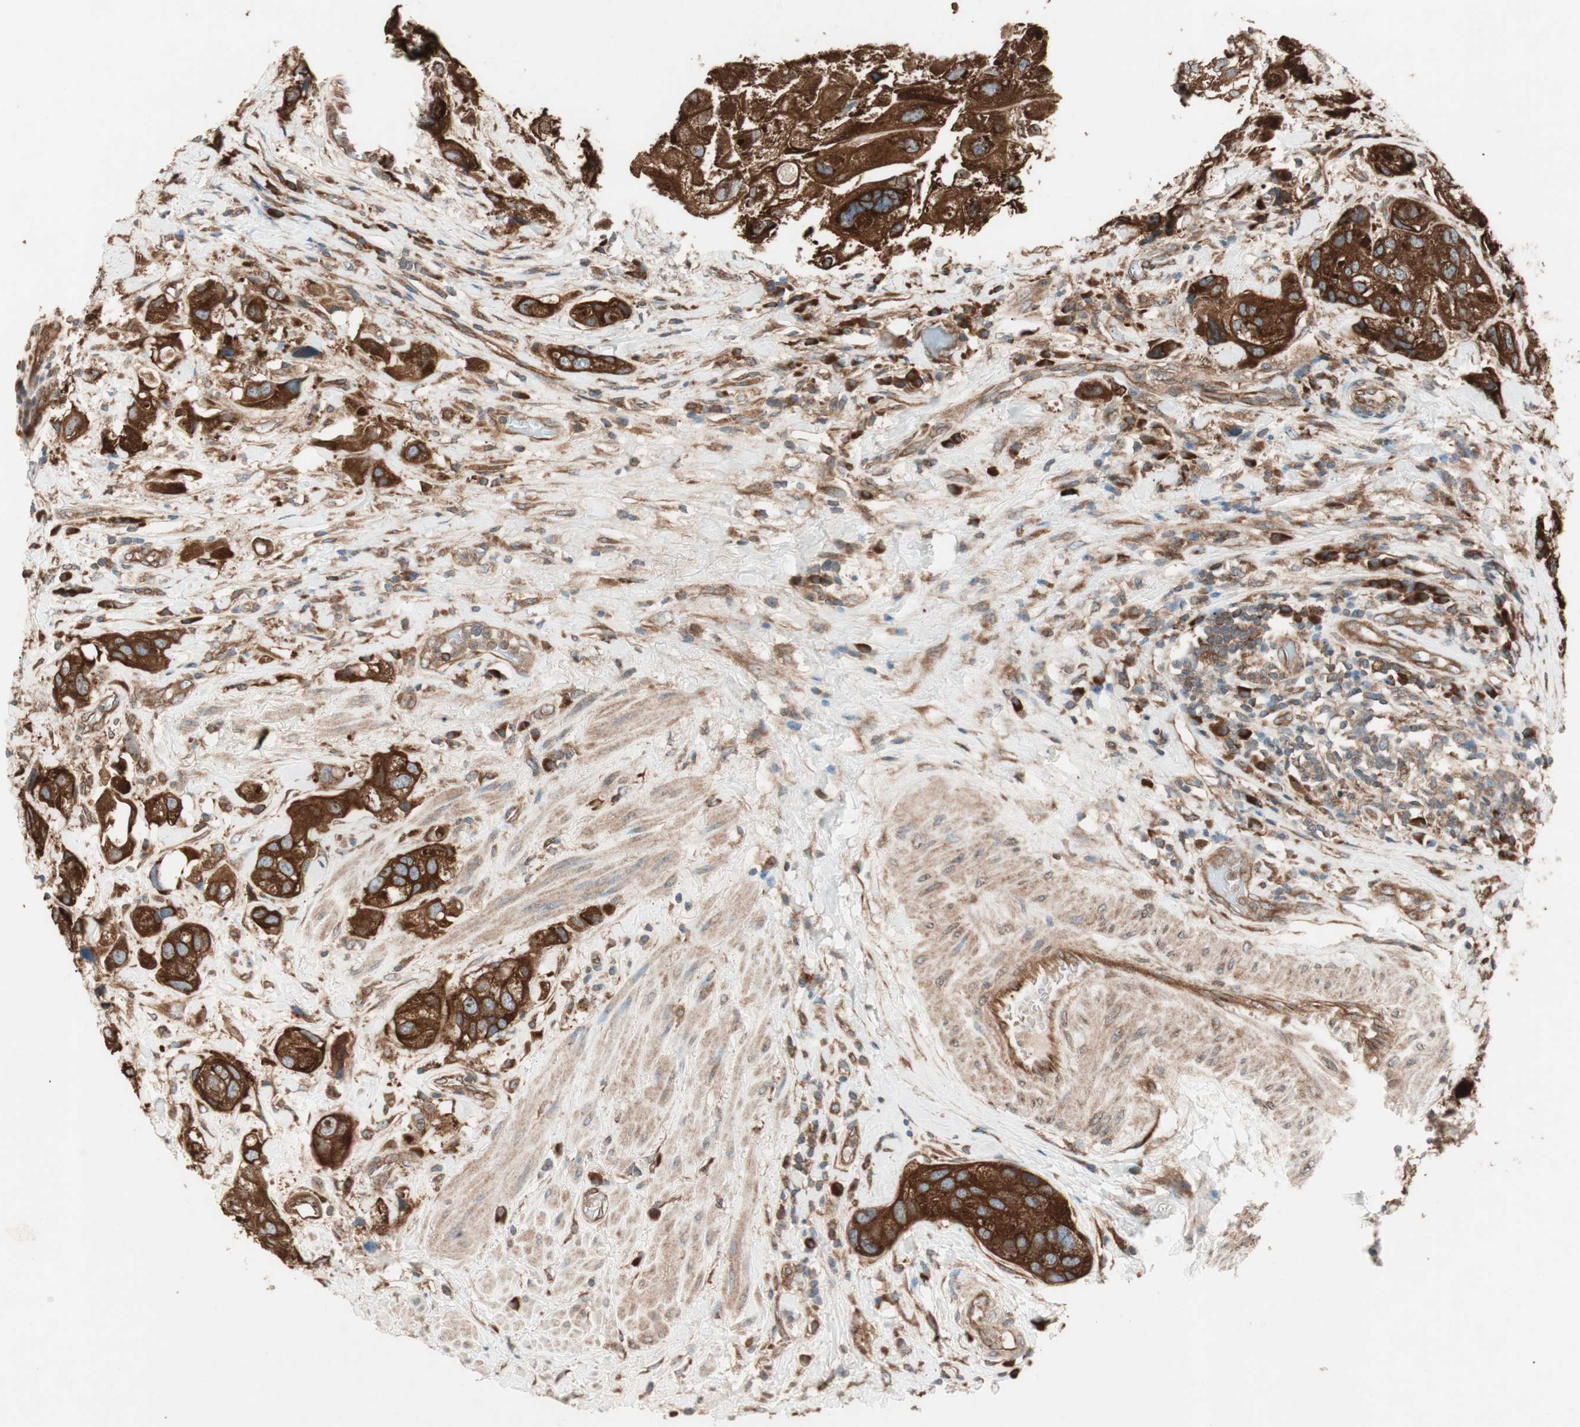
{"staining": {"intensity": "strong", "quantity": ">75%", "location": "cytoplasmic/membranous"}, "tissue": "urothelial cancer", "cell_type": "Tumor cells", "image_type": "cancer", "snomed": [{"axis": "morphology", "description": "Urothelial carcinoma, High grade"}, {"axis": "topography", "description": "Urinary bladder"}], "caption": "Protein expression analysis of human high-grade urothelial carcinoma reveals strong cytoplasmic/membranous positivity in approximately >75% of tumor cells. The staining was performed using DAB (3,3'-diaminobenzidine) to visualize the protein expression in brown, while the nuclei were stained in blue with hematoxylin (Magnification: 20x).", "gene": "RAB5A", "patient": {"sex": "female", "age": 64}}